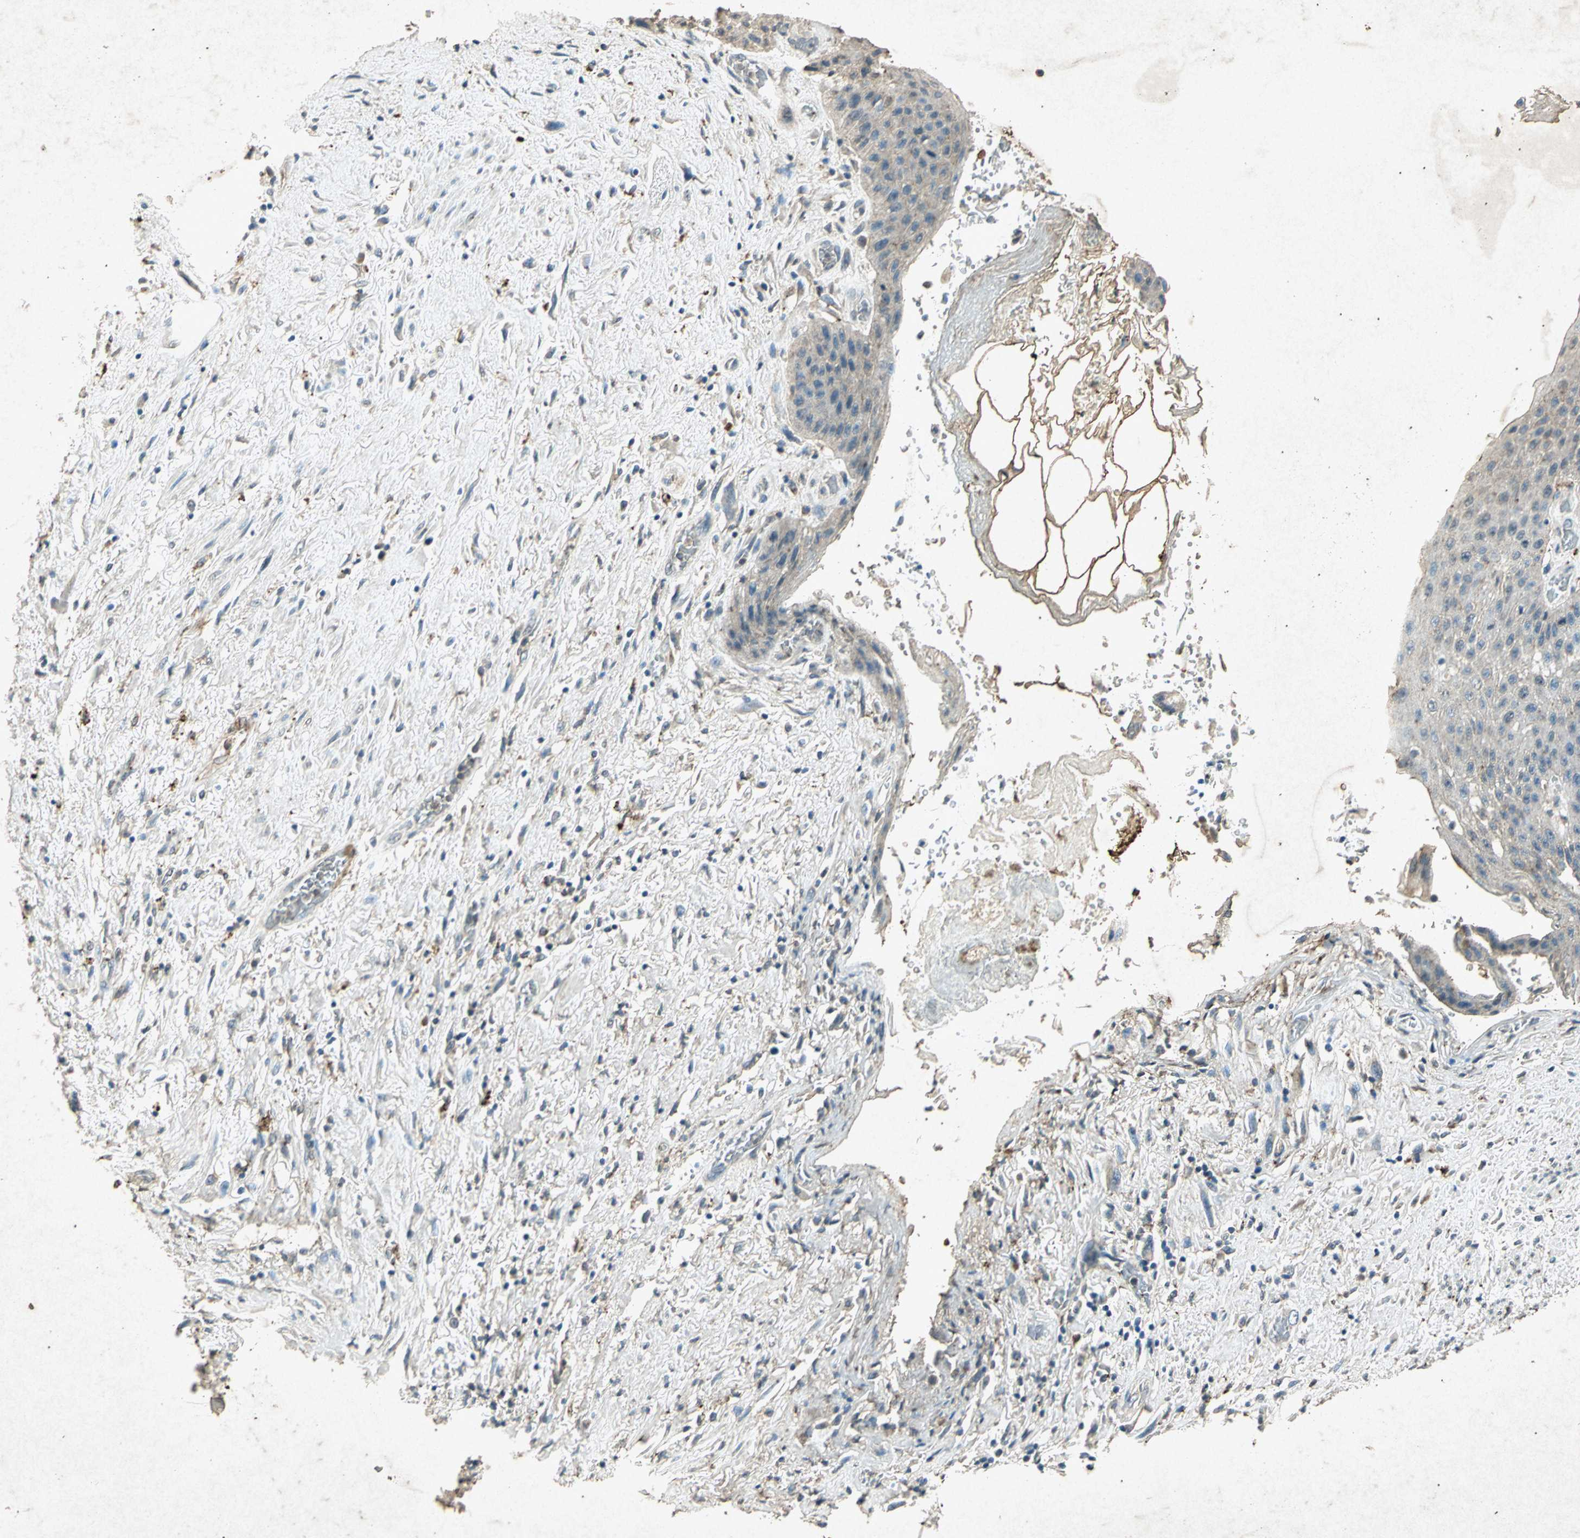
{"staining": {"intensity": "negative", "quantity": "none", "location": "none"}, "tissue": "skin", "cell_type": "Epidermal cells", "image_type": "normal", "snomed": [{"axis": "morphology", "description": "Normal tissue, NOS"}, {"axis": "topography", "description": "Anal"}], "caption": "Immunohistochemistry image of benign skin stained for a protein (brown), which exhibits no staining in epidermal cells.", "gene": "PSEN1", "patient": {"sex": "female", "age": 46}}